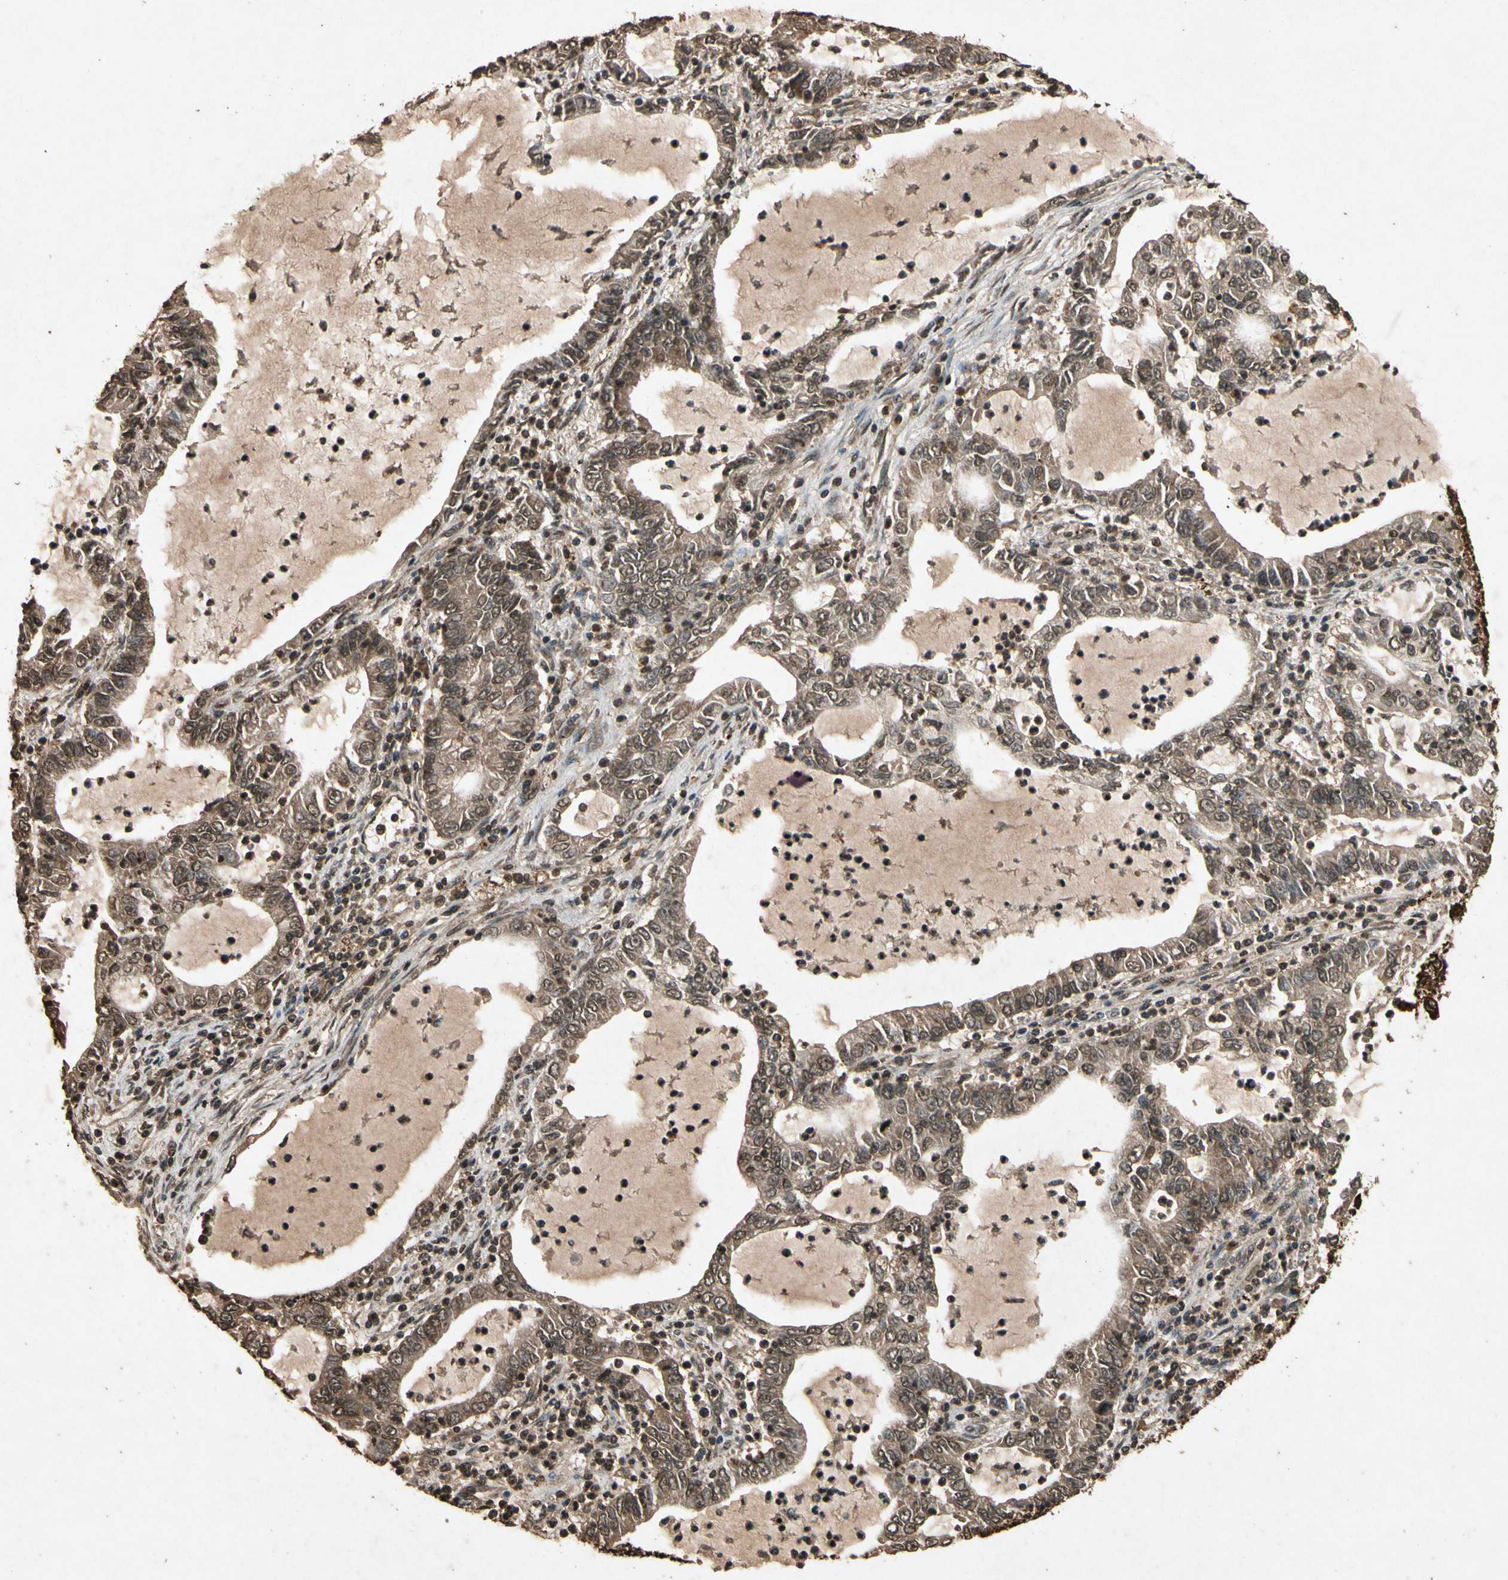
{"staining": {"intensity": "moderate", "quantity": ">75%", "location": "cytoplasmic/membranous,nuclear"}, "tissue": "lung cancer", "cell_type": "Tumor cells", "image_type": "cancer", "snomed": [{"axis": "morphology", "description": "Adenocarcinoma, NOS"}, {"axis": "topography", "description": "Lung"}], "caption": "IHC (DAB (3,3'-diaminobenzidine)) staining of human adenocarcinoma (lung) reveals moderate cytoplasmic/membranous and nuclear protein positivity in approximately >75% of tumor cells.", "gene": "TXN2", "patient": {"sex": "female", "age": 51}}